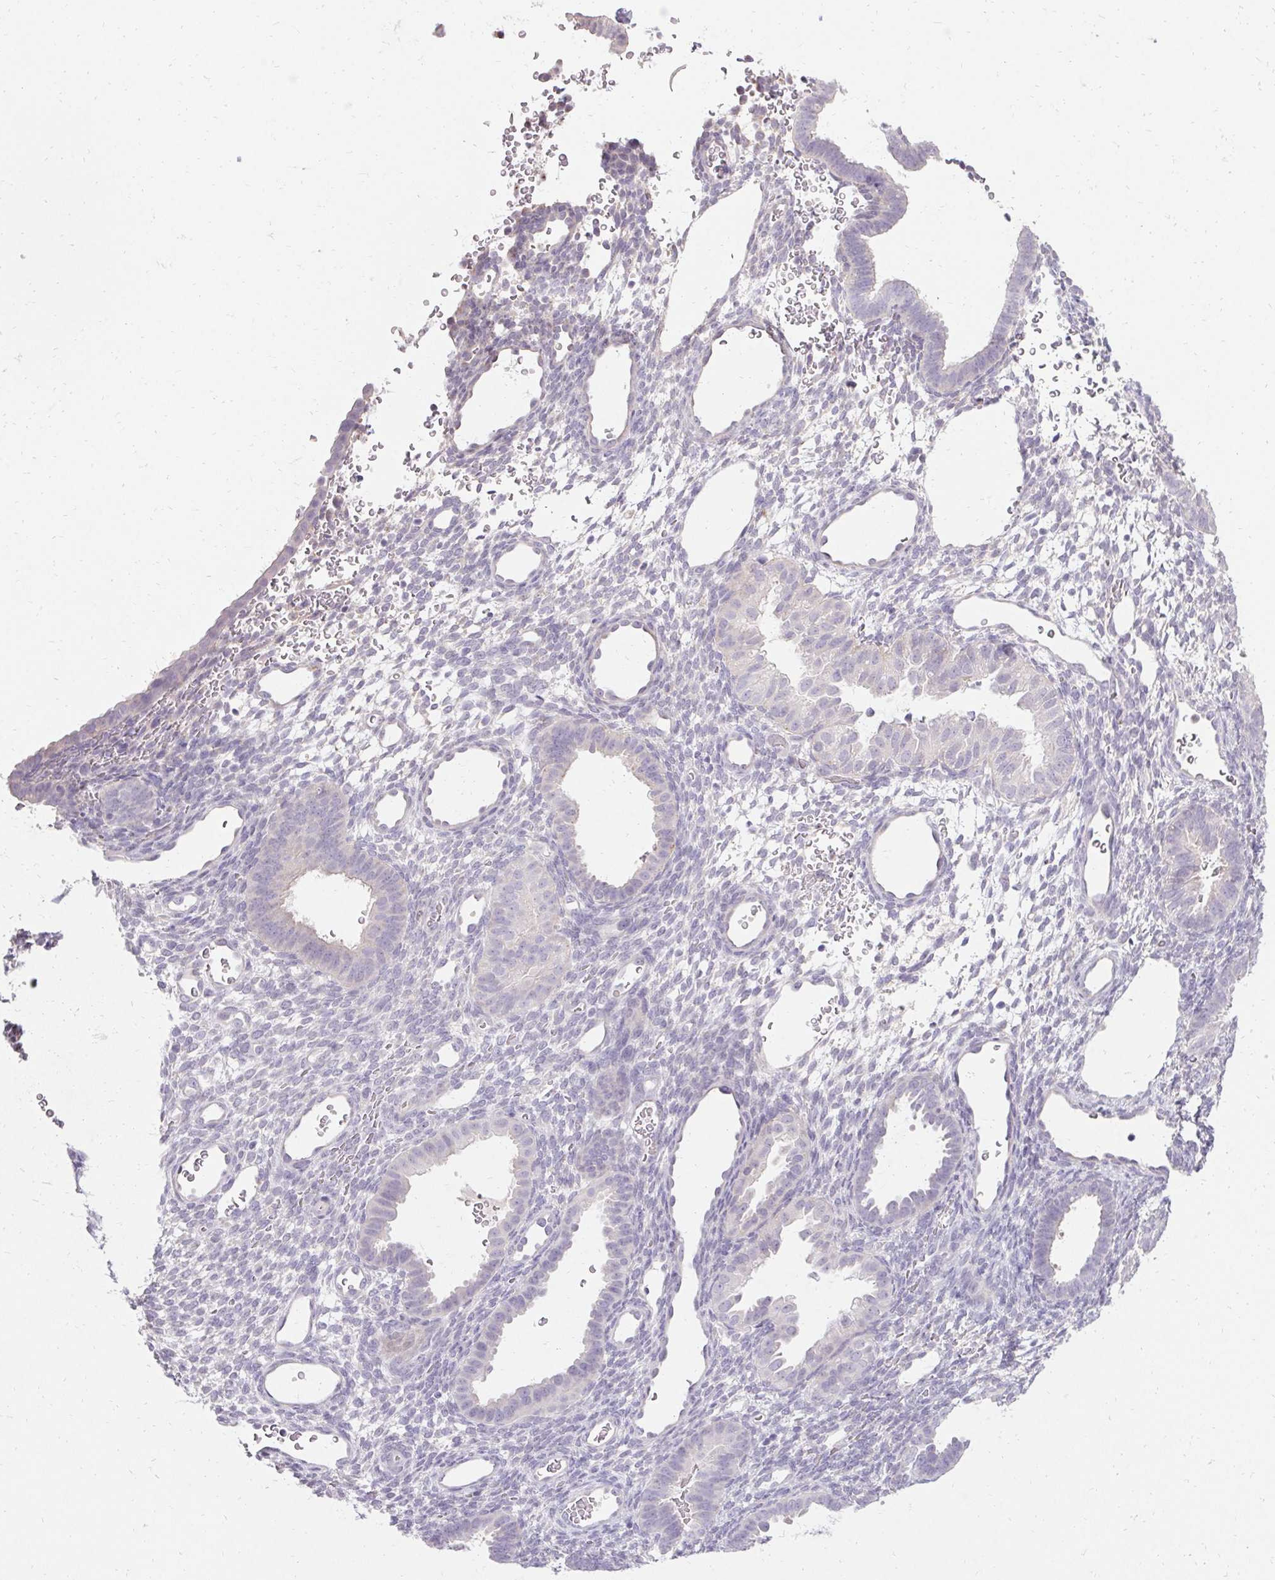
{"staining": {"intensity": "negative", "quantity": "none", "location": "none"}, "tissue": "endometrium", "cell_type": "Cells in endometrial stroma", "image_type": "normal", "snomed": [{"axis": "morphology", "description": "Normal tissue, NOS"}, {"axis": "topography", "description": "Endometrium"}], "caption": "IHC histopathology image of benign endometrium: endometrium stained with DAB exhibits no significant protein staining in cells in endometrial stroma.", "gene": "HSD17B3", "patient": {"sex": "female", "age": 34}}